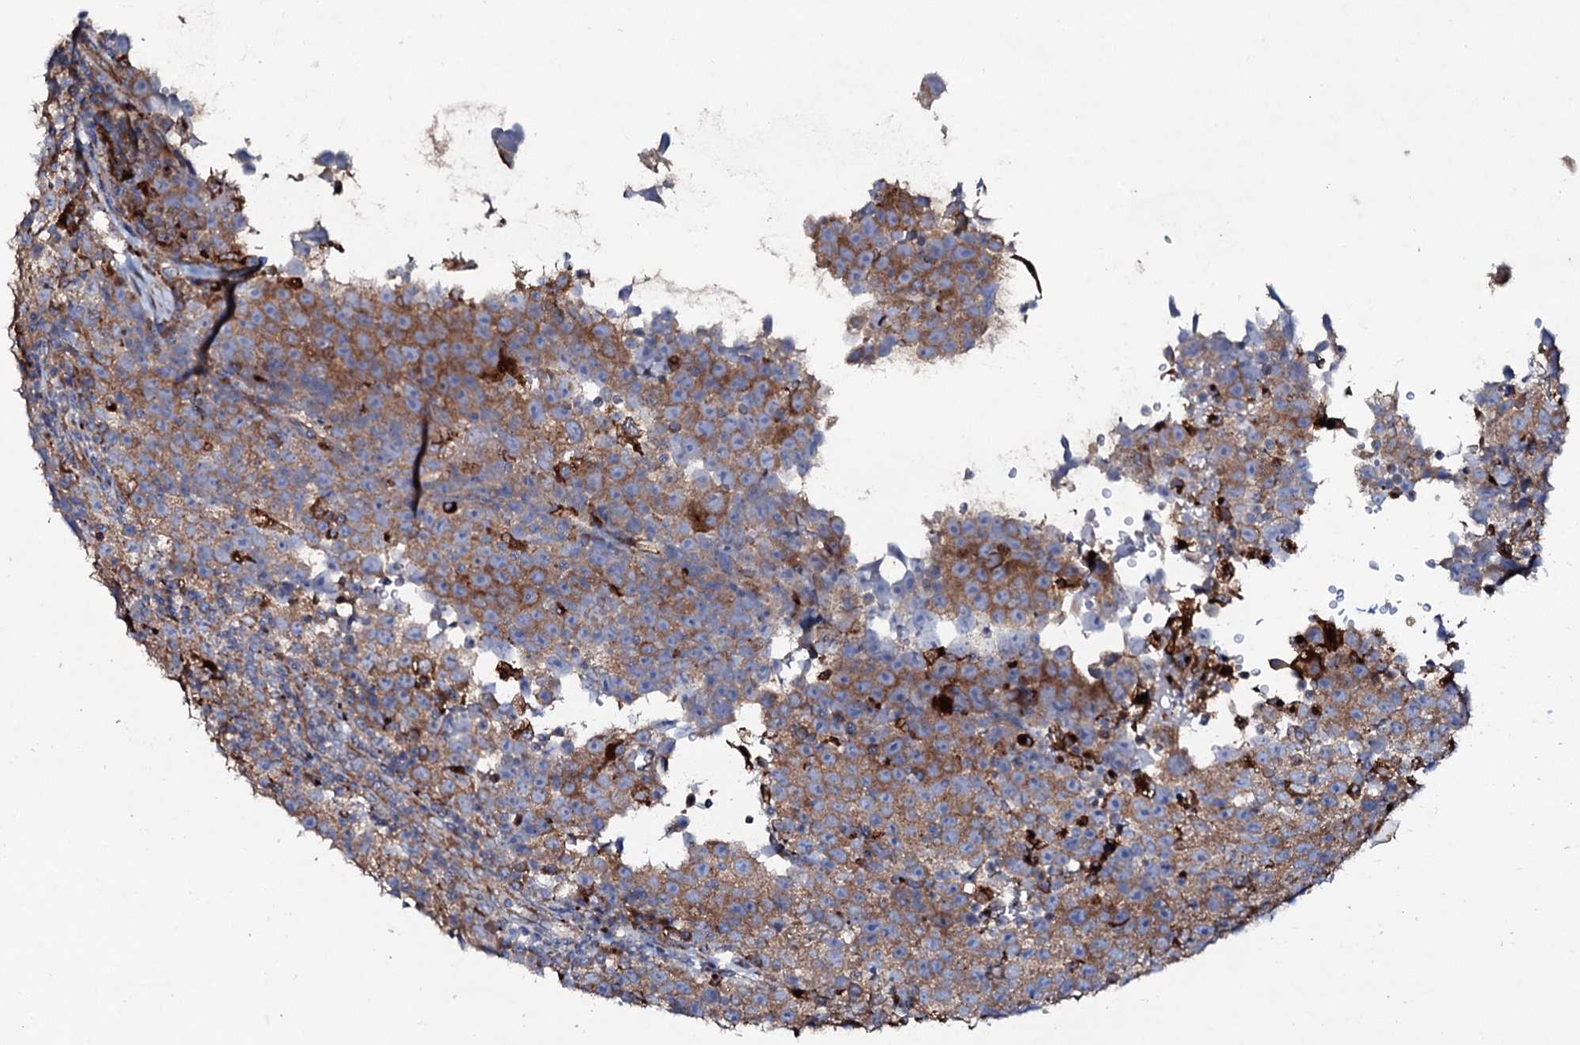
{"staining": {"intensity": "moderate", "quantity": ">75%", "location": "cytoplasmic/membranous"}, "tissue": "testis cancer", "cell_type": "Tumor cells", "image_type": "cancer", "snomed": [{"axis": "morphology", "description": "Seminoma, NOS"}, {"axis": "topography", "description": "Testis"}], "caption": "The image demonstrates staining of seminoma (testis), revealing moderate cytoplasmic/membranous protein staining (brown color) within tumor cells.", "gene": "P2RX4", "patient": {"sex": "male", "age": 22}}